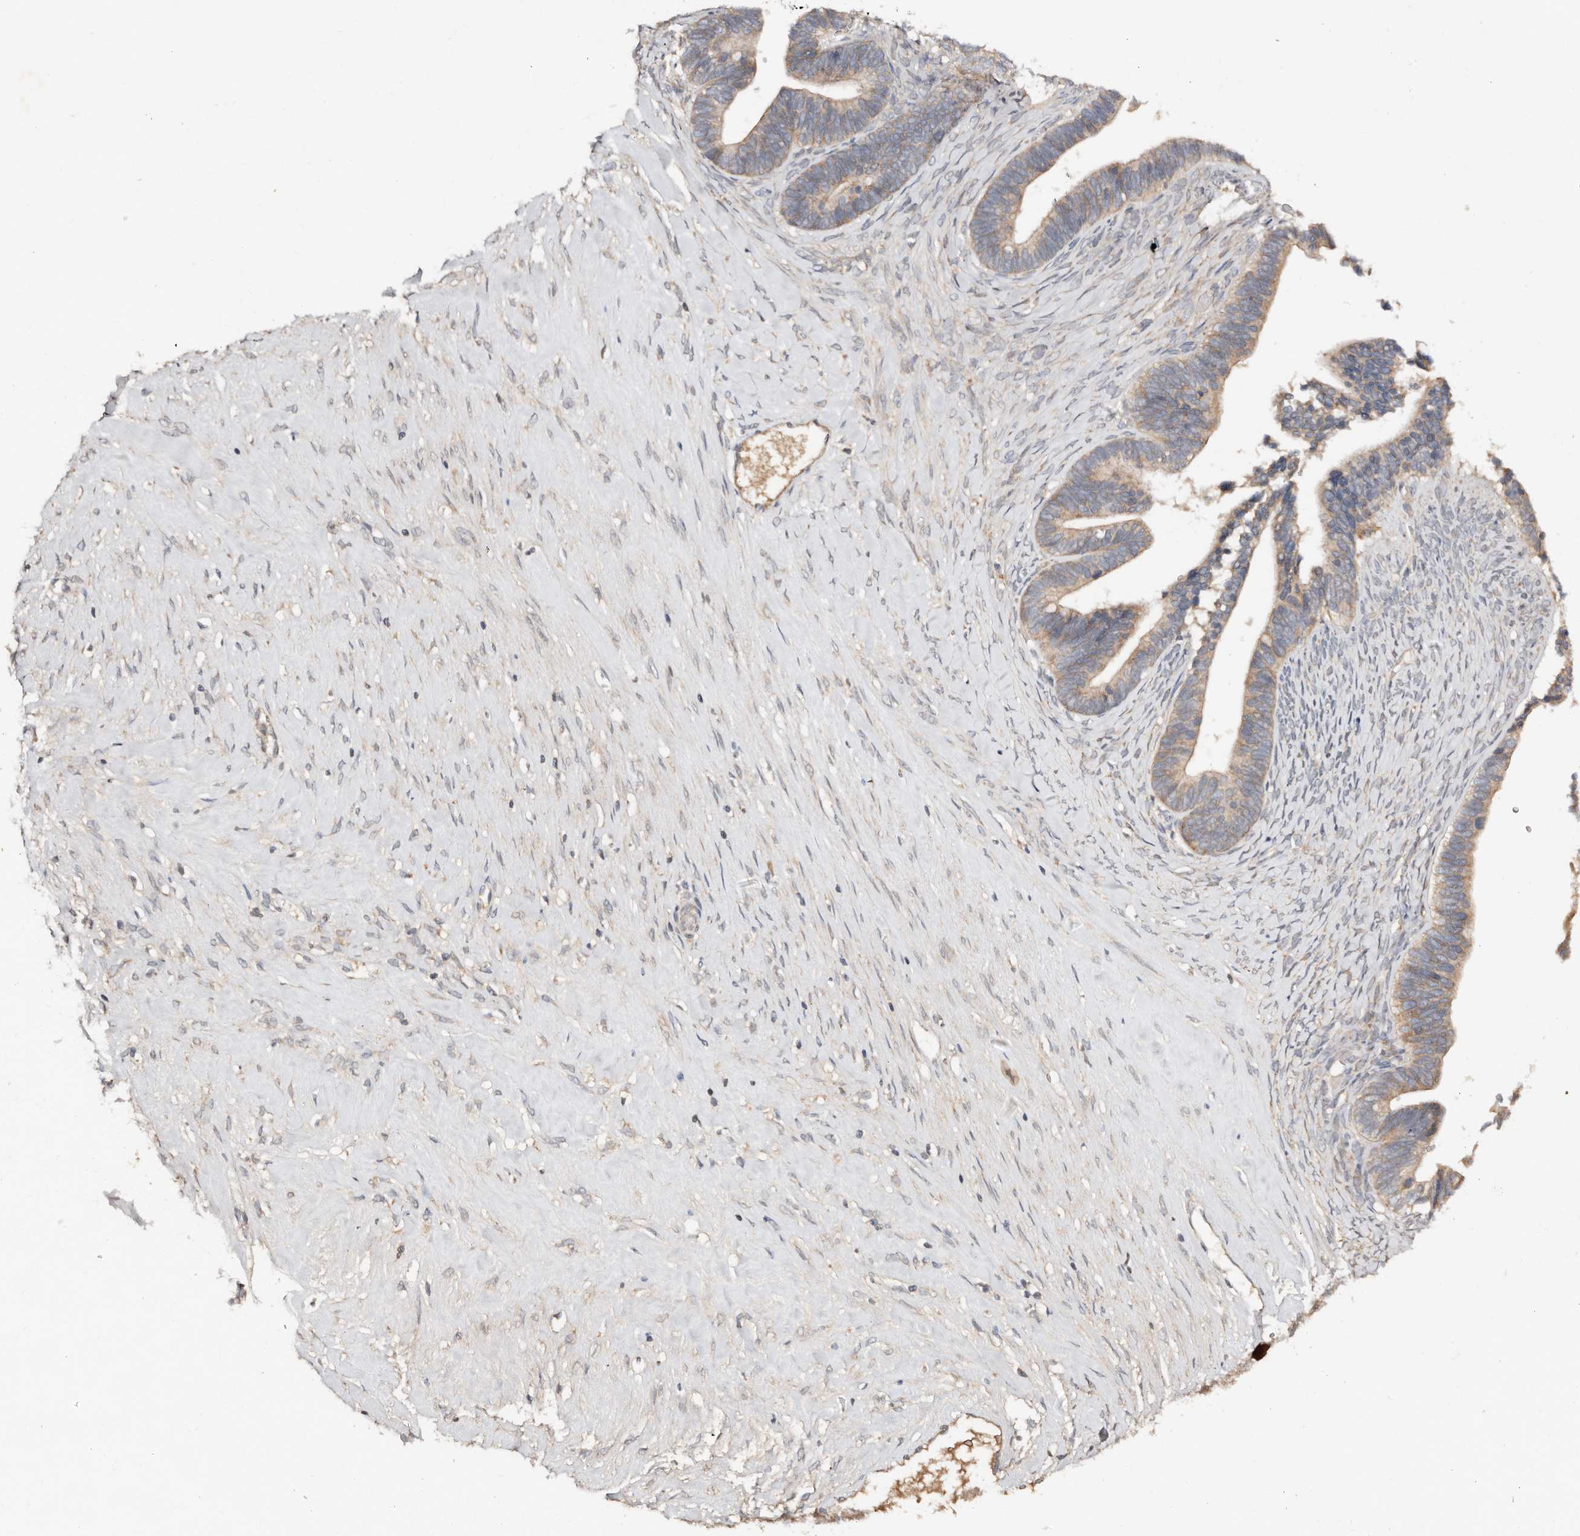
{"staining": {"intensity": "moderate", "quantity": ">75%", "location": "cytoplasmic/membranous"}, "tissue": "ovarian cancer", "cell_type": "Tumor cells", "image_type": "cancer", "snomed": [{"axis": "morphology", "description": "Cystadenocarcinoma, serous, NOS"}, {"axis": "topography", "description": "Ovary"}], "caption": "This micrograph exhibits ovarian serous cystadenocarcinoma stained with immunohistochemistry to label a protein in brown. The cytoplasmic/membranous of tumor cells show moderate positivity for the protein. Nuclei are counter-stained blue.", "gene": "DENND11", "patient": {"sex": "female", "age": 56}}